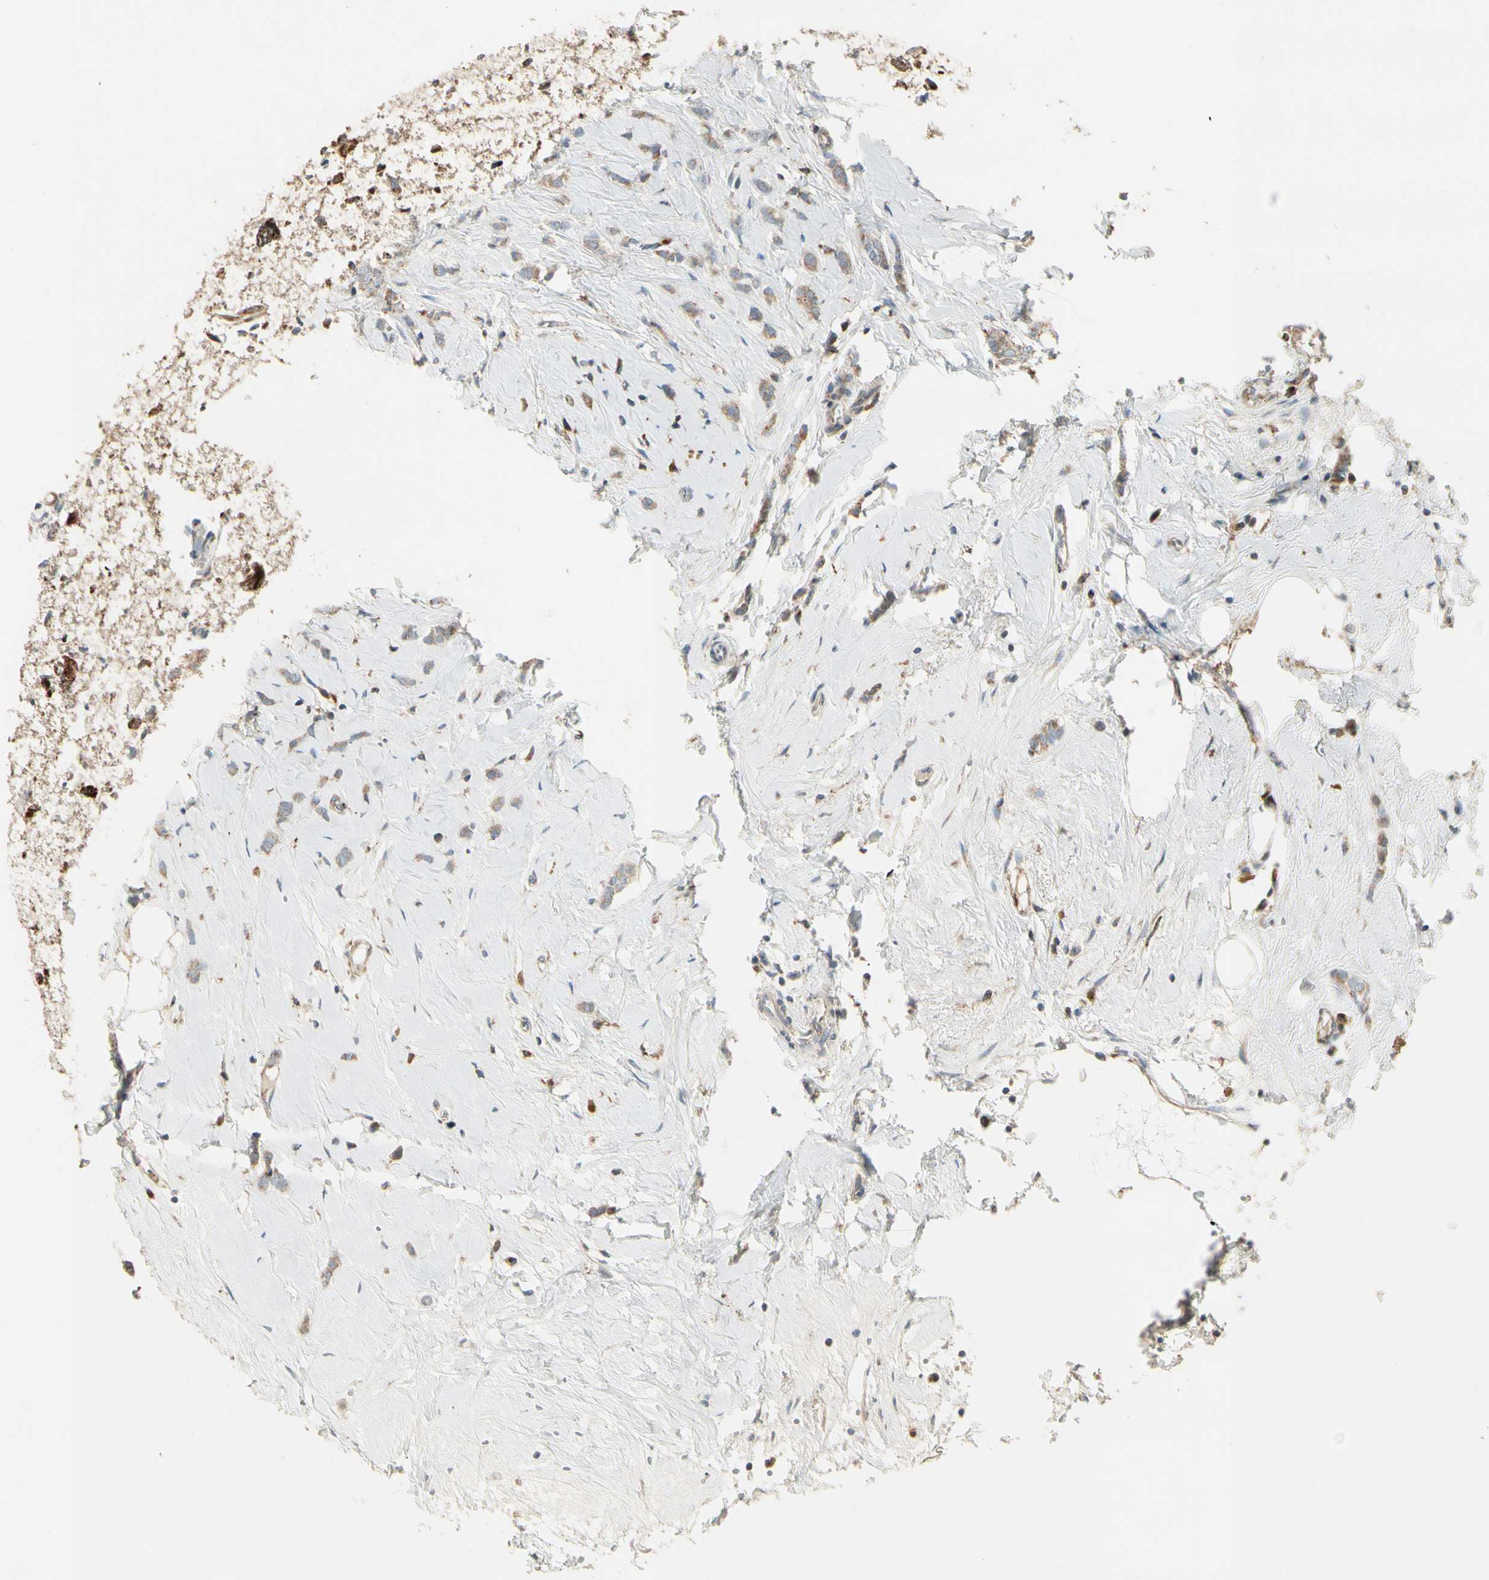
{"staining": {"intensity": "weak", "quantity": ">75%", "location": "cytoplasmic/membranous"}, "tissue": "breast cancer", "cell_type": "Tumor cells", "image_type": "cancer", "snomed": [{"axis": "morphology", "description": "Lobular carcinoma"}, {"axis": "topography", "description": "Breast"}], "caption": "Breast cancer (lobular carcinoma) stained with IHC shows weak cytoplasmic/membranous positivity in approximately >75% of tumor cells.", "gene": "MRPL9", "patient": {"sex": "female", "age": 60}}